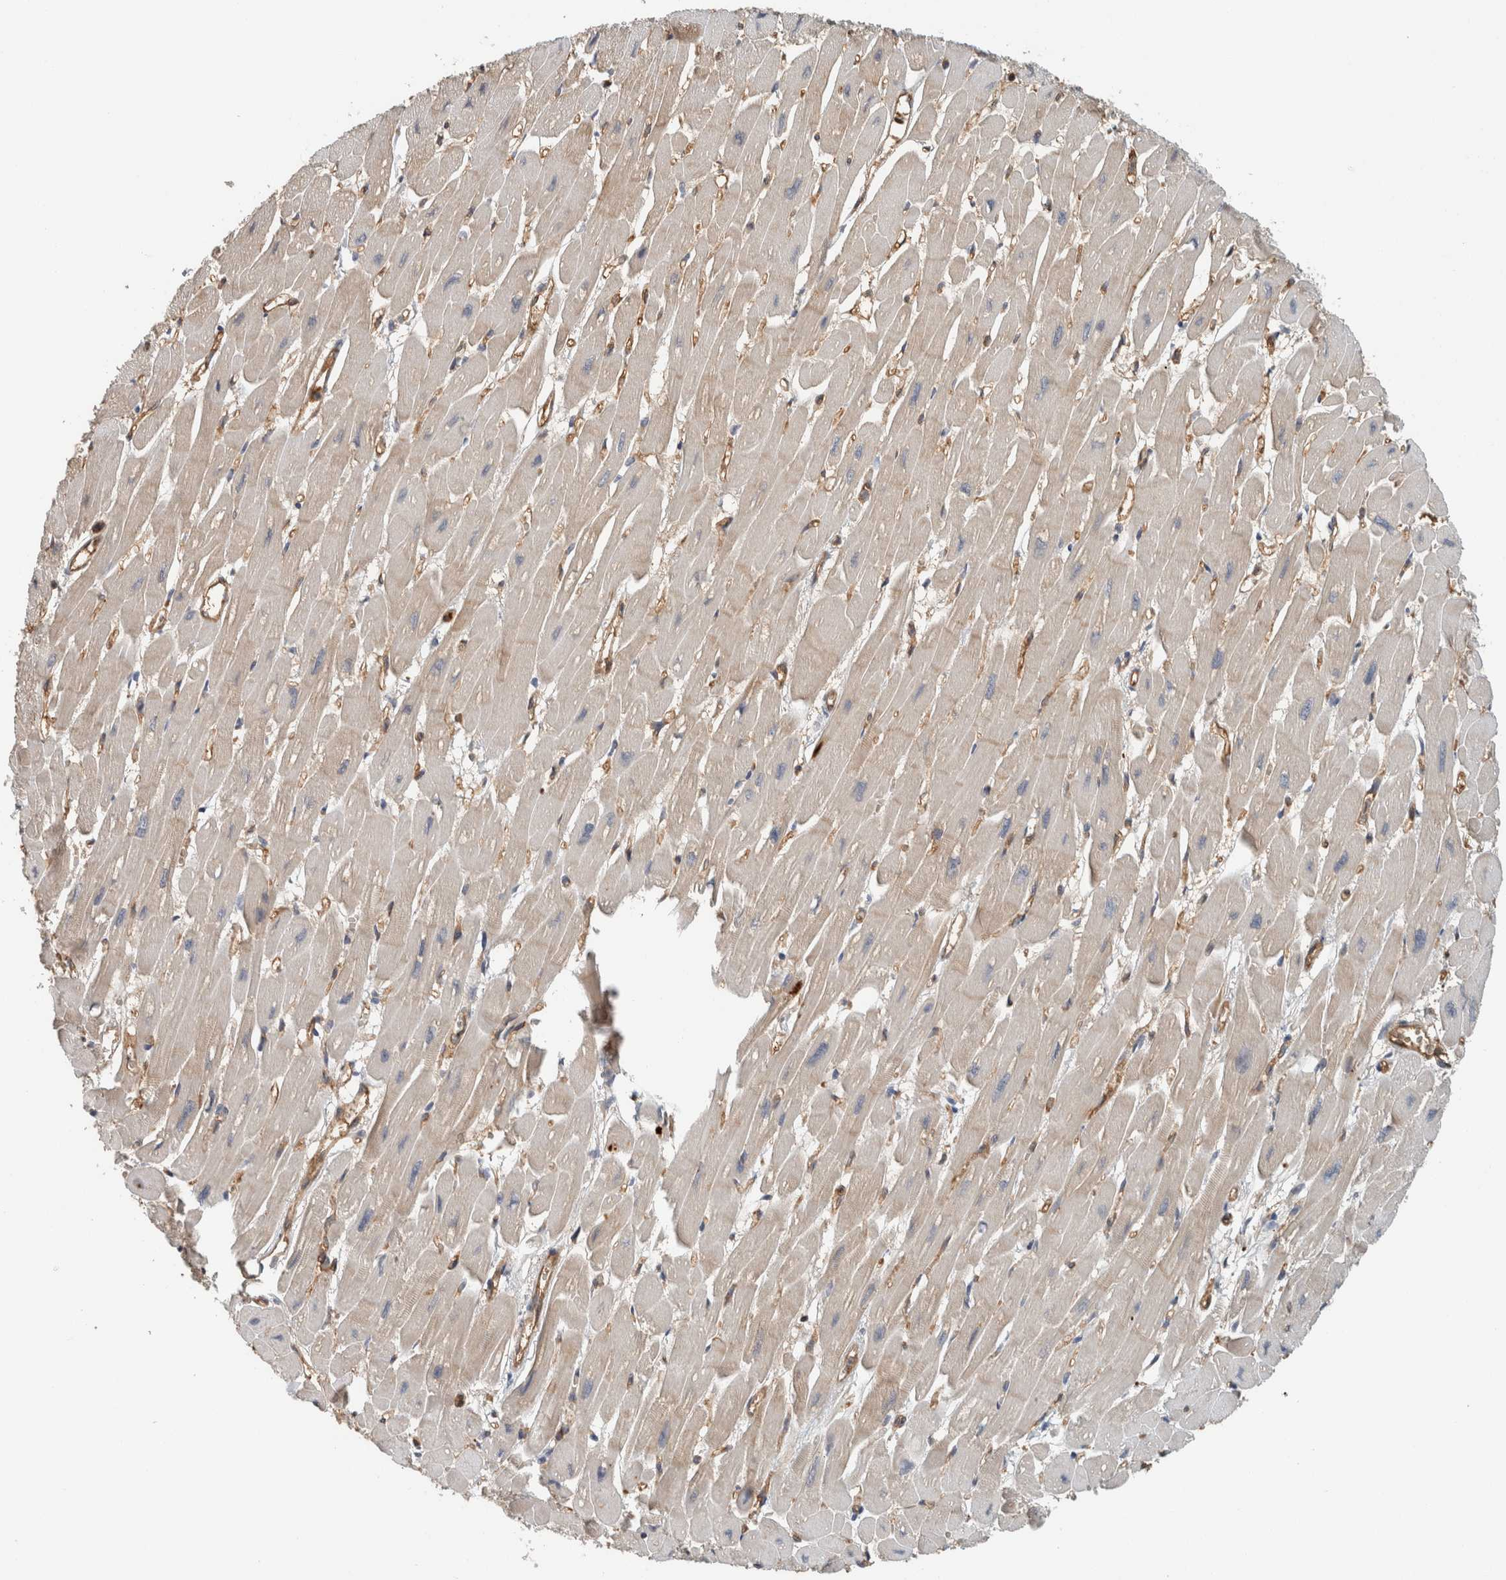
{"staining": {"intensity": "negative", "quantity": "none", "location": "none"}, "tissue": "heart muscle", "cell_type": "Cardiomyocytes", "image_type": "normal", "snomed": [{"axis": "morphology", "description": "Normal tissue, NOS"}, {"axis": "topography", "description": "Heart"}], "caption": "The histopathology image exhibits no significant expression in cardiomyocytes of heart muscle. Nuclei are stained in blue.", "gene": "PFDN4", "patient": {"sex": "female", "age": 54}}